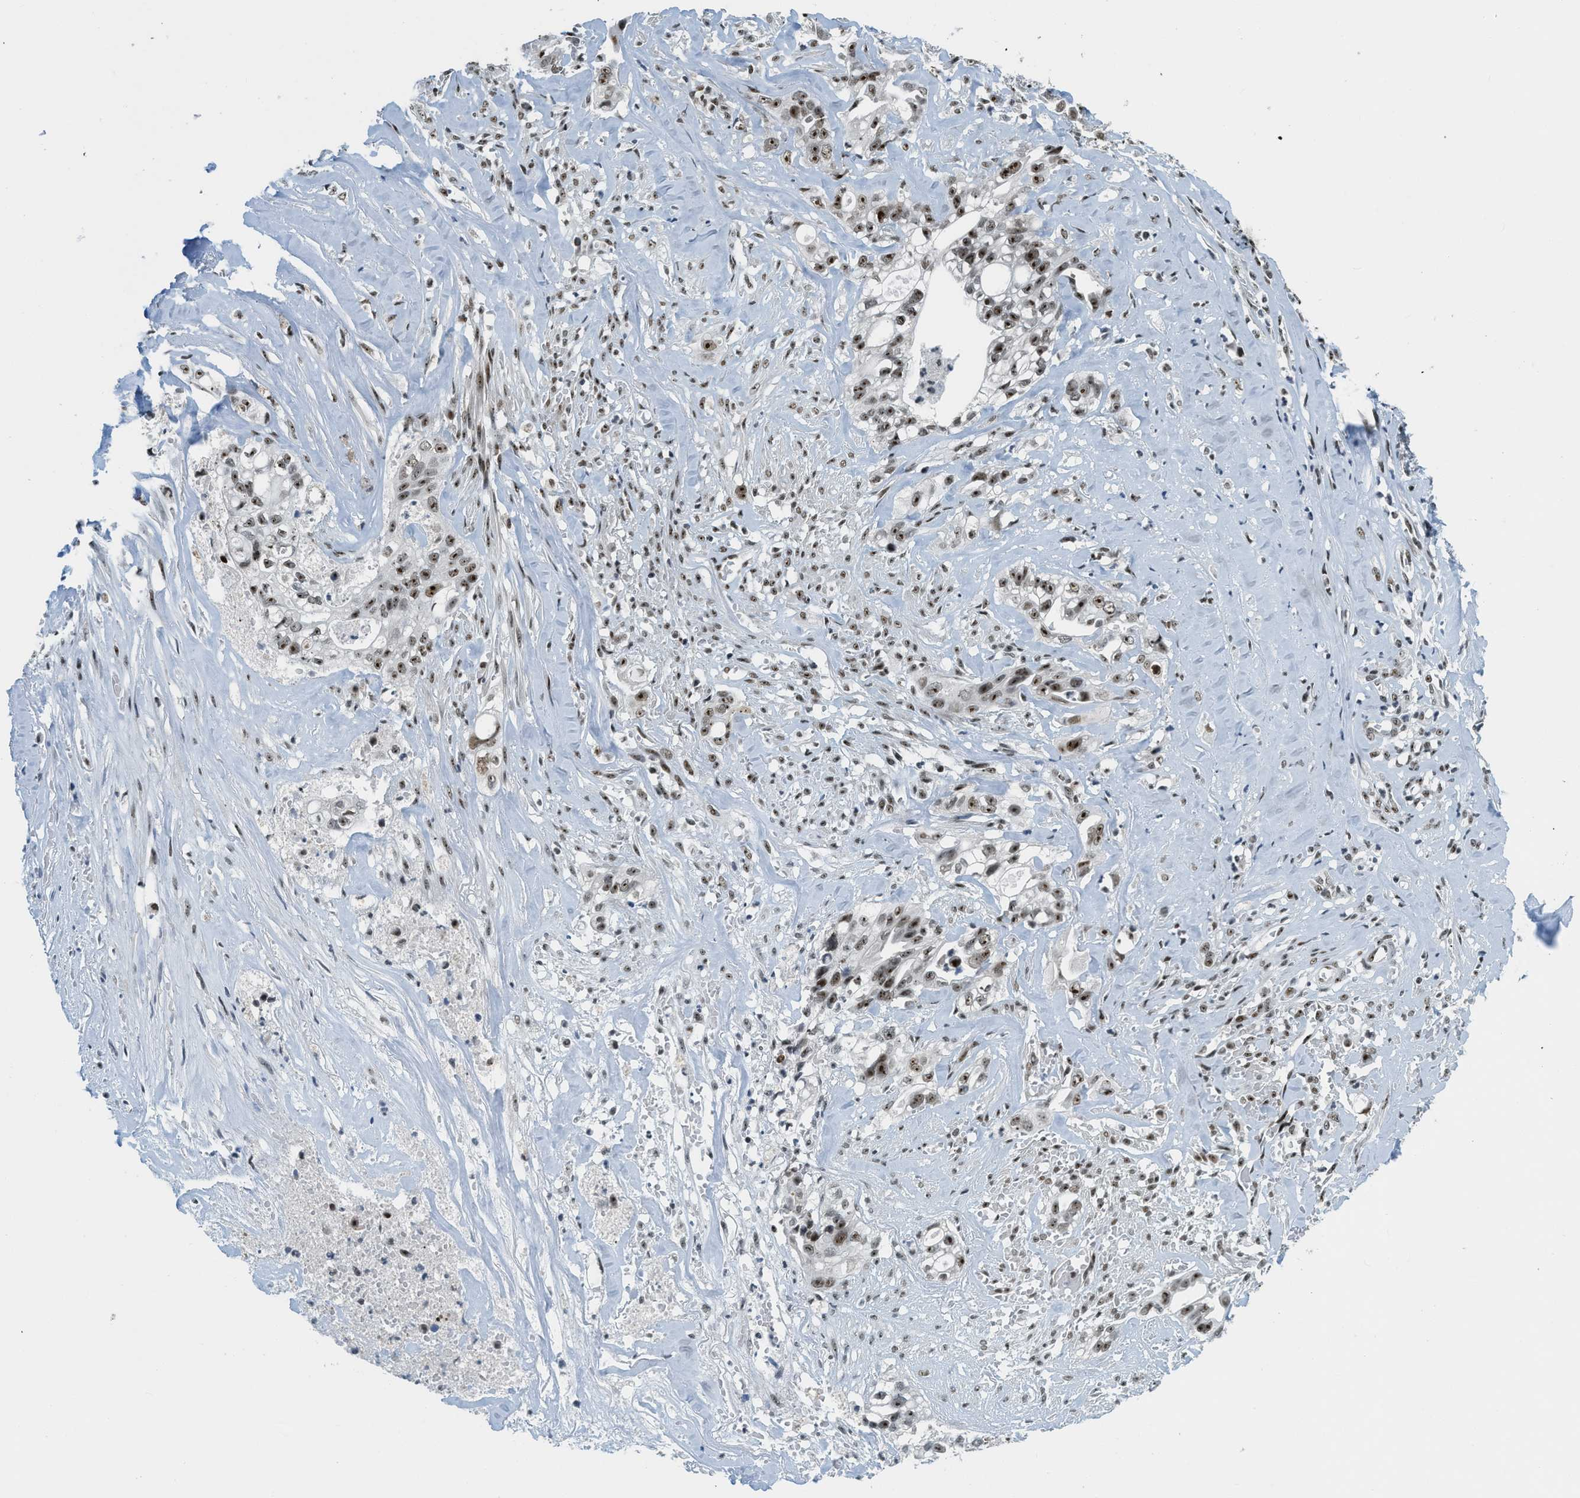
{"staining": {"intensity": "moderate", "quantity": ">75%", "location": "nuclear"}, "tissue": "liver cancer", "cell_type": "Tumor cells", "image_type": "cancer", "snomed": [{"axis": "morphology", "description": "Cholangiocarcinoma"}, {"axis": "topography", "description": "Liver"}], "caption": "About >75% of tumor cells in liver cholangiocarcinoma display moderate nuclear protein expression as visualized by brown immunohistochemical staining.", "gene": "URB1", "patient": {"sex": "female", "age": 70}}